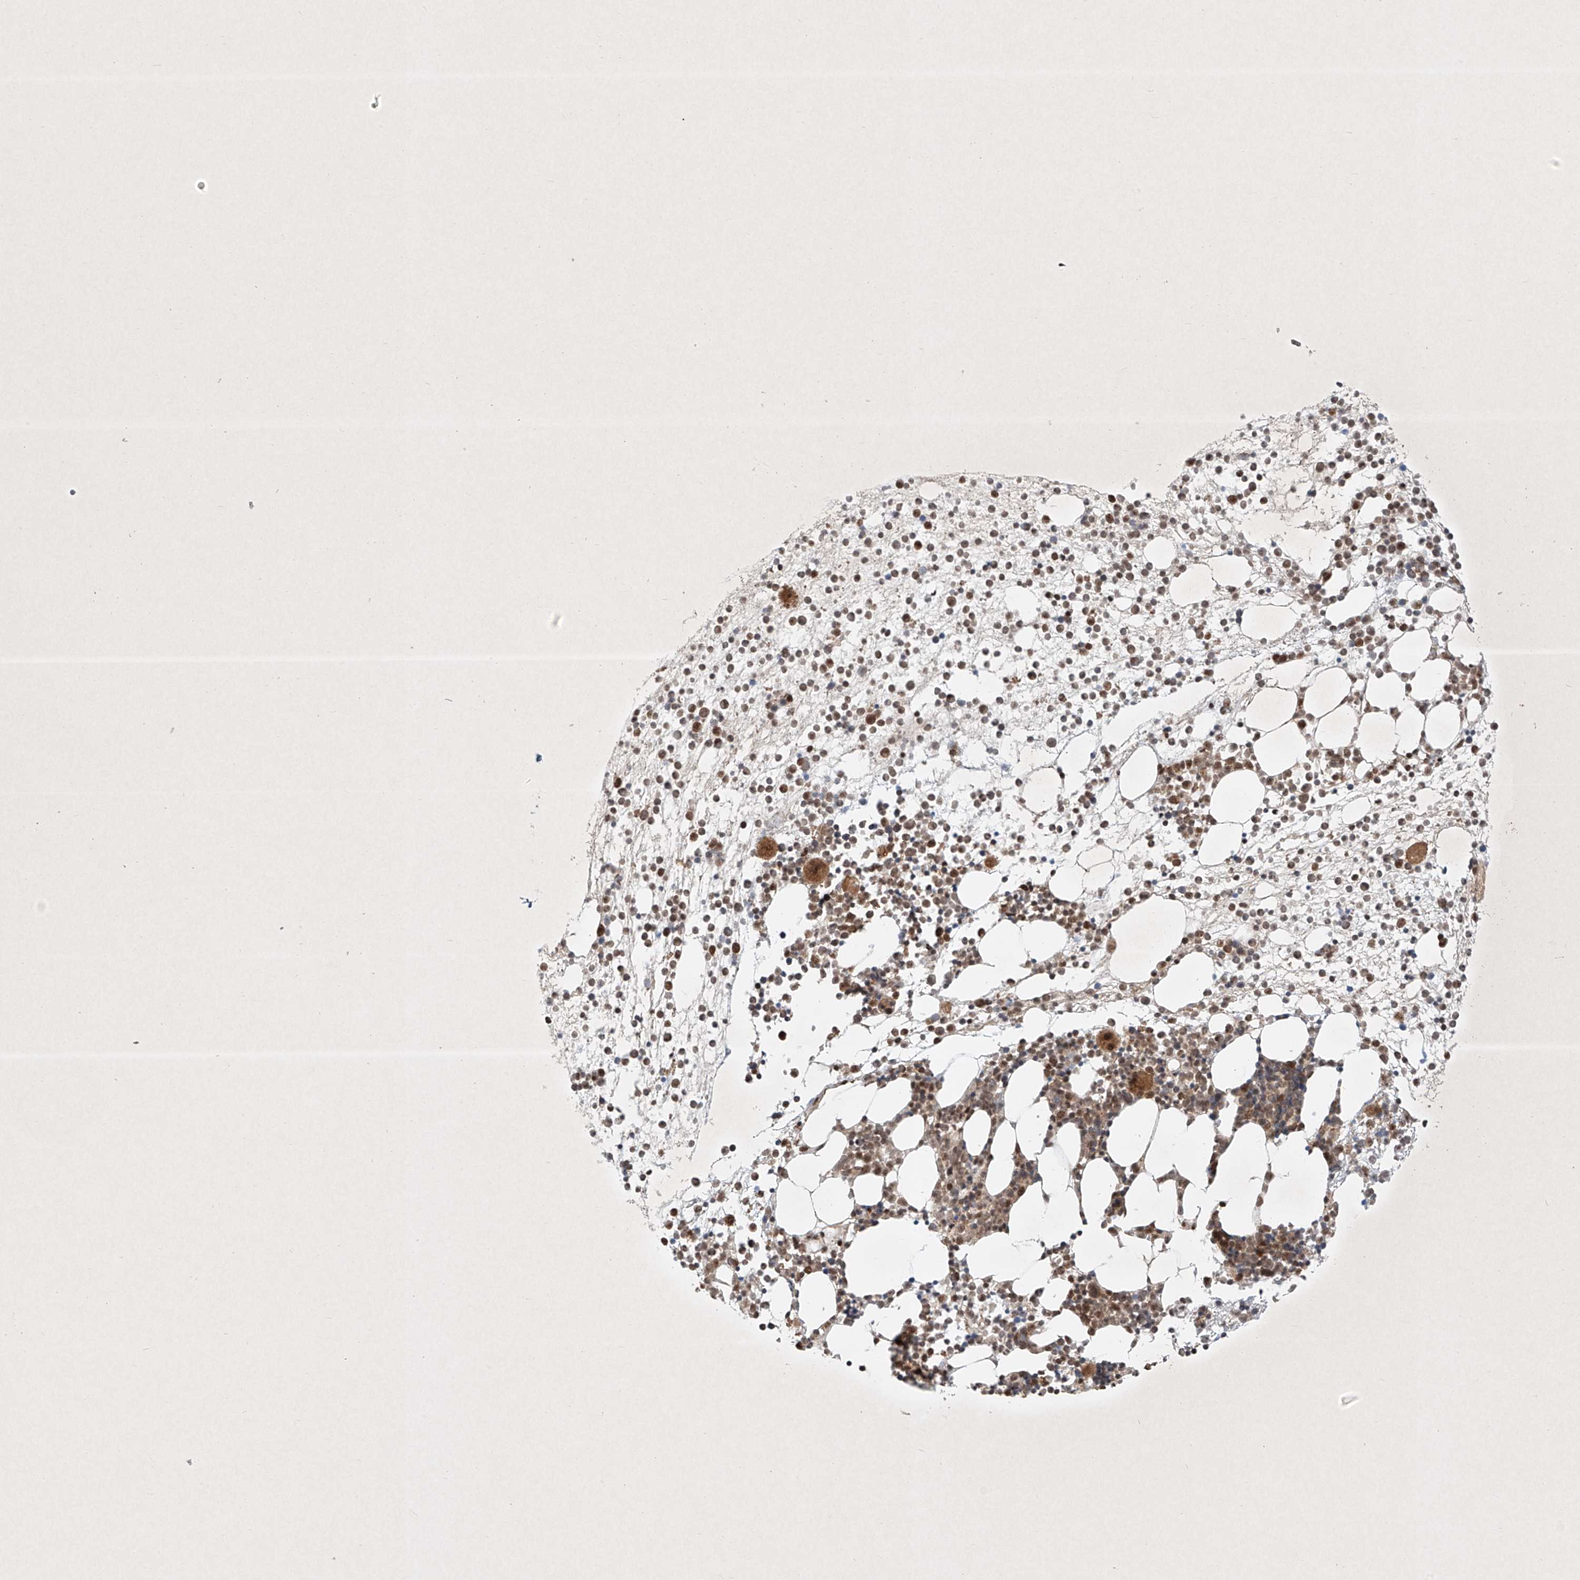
{"staining": {"intensity": "moderate", "quantity": ">75%", "location": "cytoplasmic/membranous,nuclear"}, "tissue": "bone marrow", "cell_type": "Hematopoietic cells", "image_type": "normal", "snomed": [{"axis": "morphology", "description": "Normal tissue, NOS"}, {"axis": "topography", "description": "Bone marrow"}], "caption": "Unremarkable bone marrow exhibits moderate cytoplasmic/membranous,nuclear expression in about >75% of hematopoietic cells, visualized by immunohistochemistry.", "gene": "EPG5", "patient": {"sex": "male", "age": 54}}